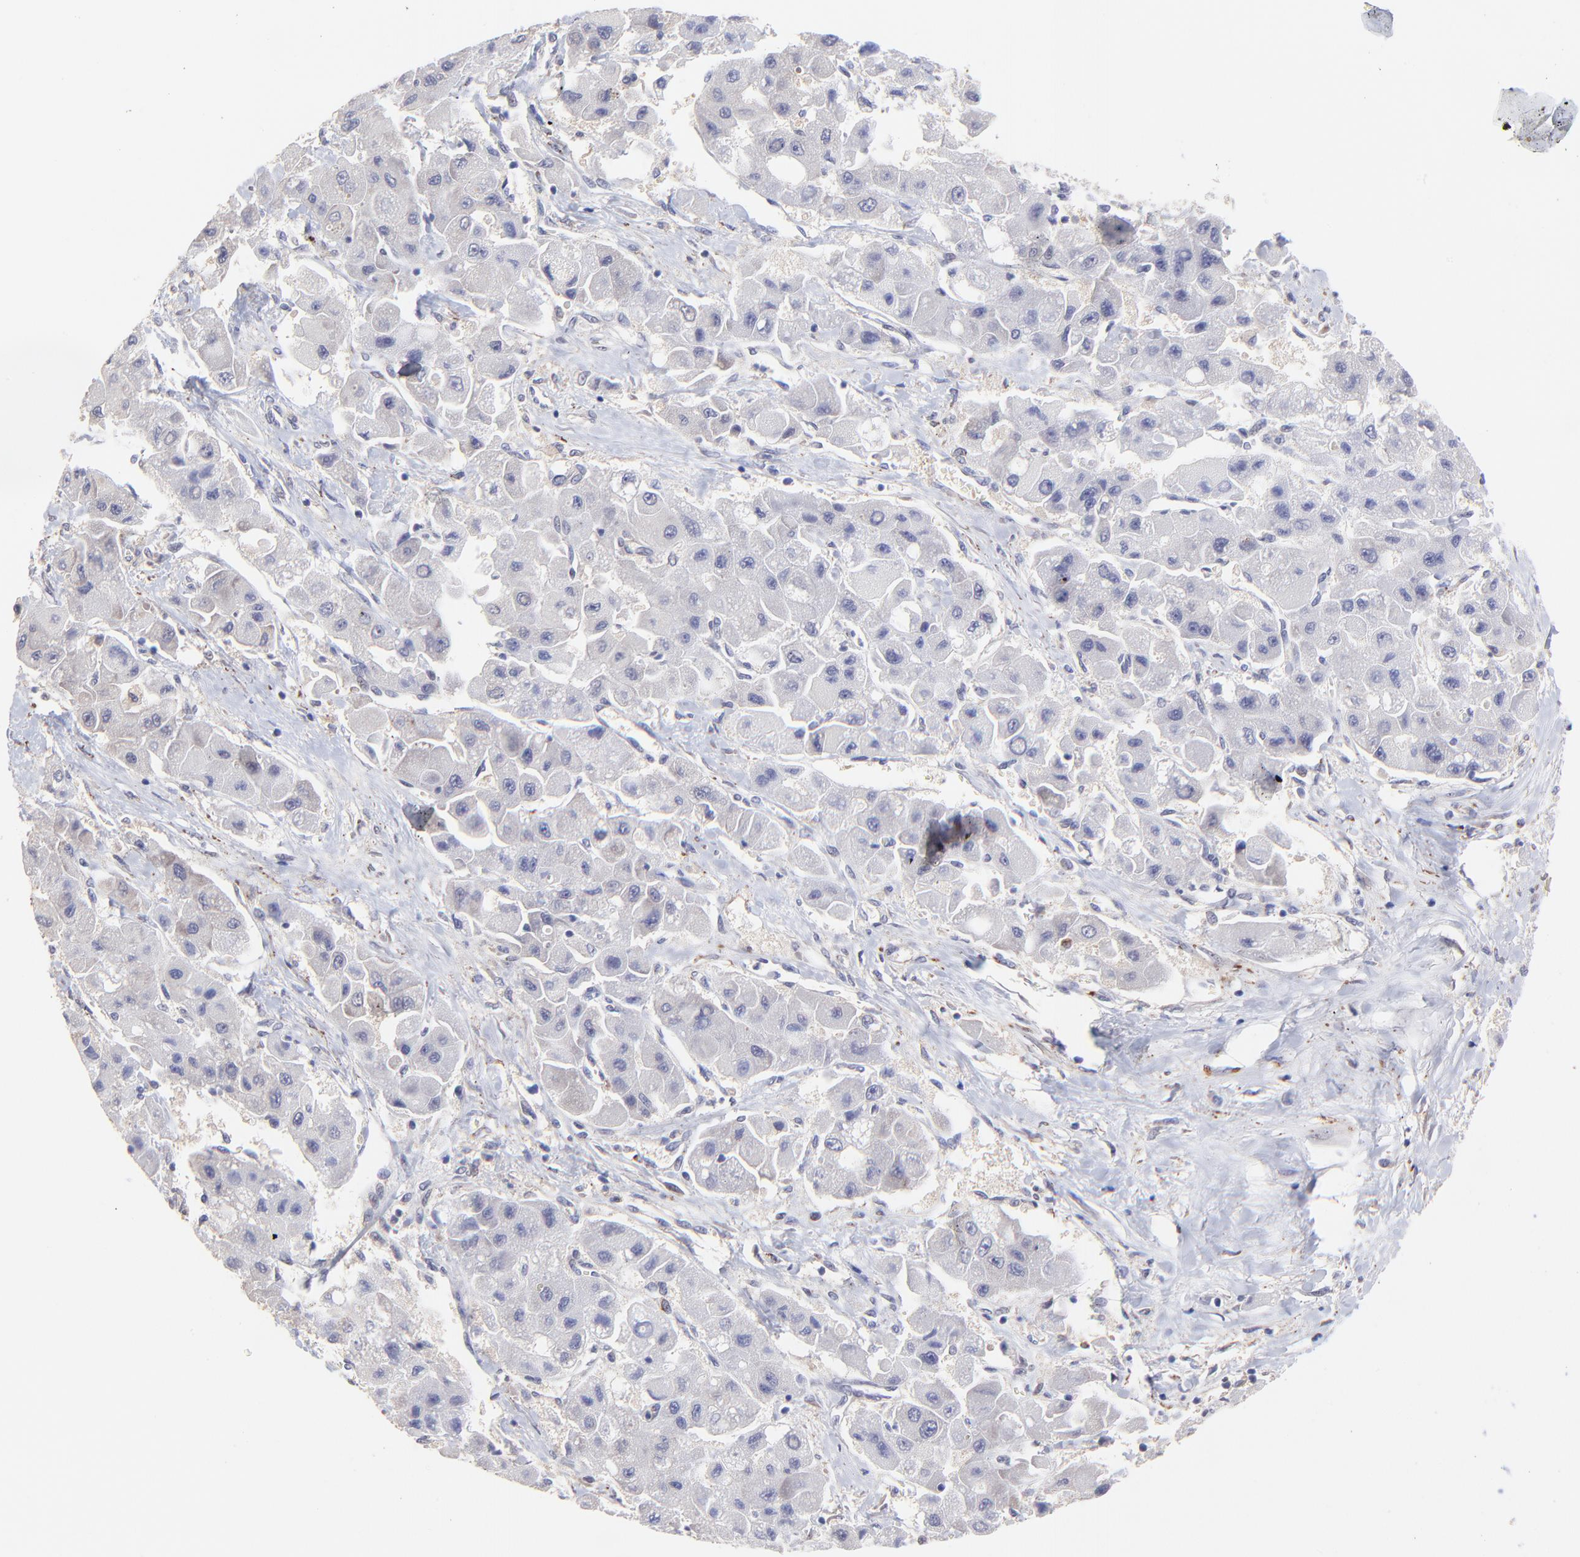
{"staining": {"intensity": "negative", "quantity": "none", "location": "none"}, "tissue": "liver cancer", "cell_type": "Tumor cells", "image_type": "cancer", "snomed": [{"axis": "morphology", "description": "Carcinoma, Hepatocellular, NOS"}, {"axis": "topography", "description": "Liver"}], "caption": "This is an immunohistochemistry histopathology image of human liver hepatocellular carcinoma. There is no positivity in tumor cells.", "gene": "ZNF747", "patient": {"sex": "male", "age": 24}}